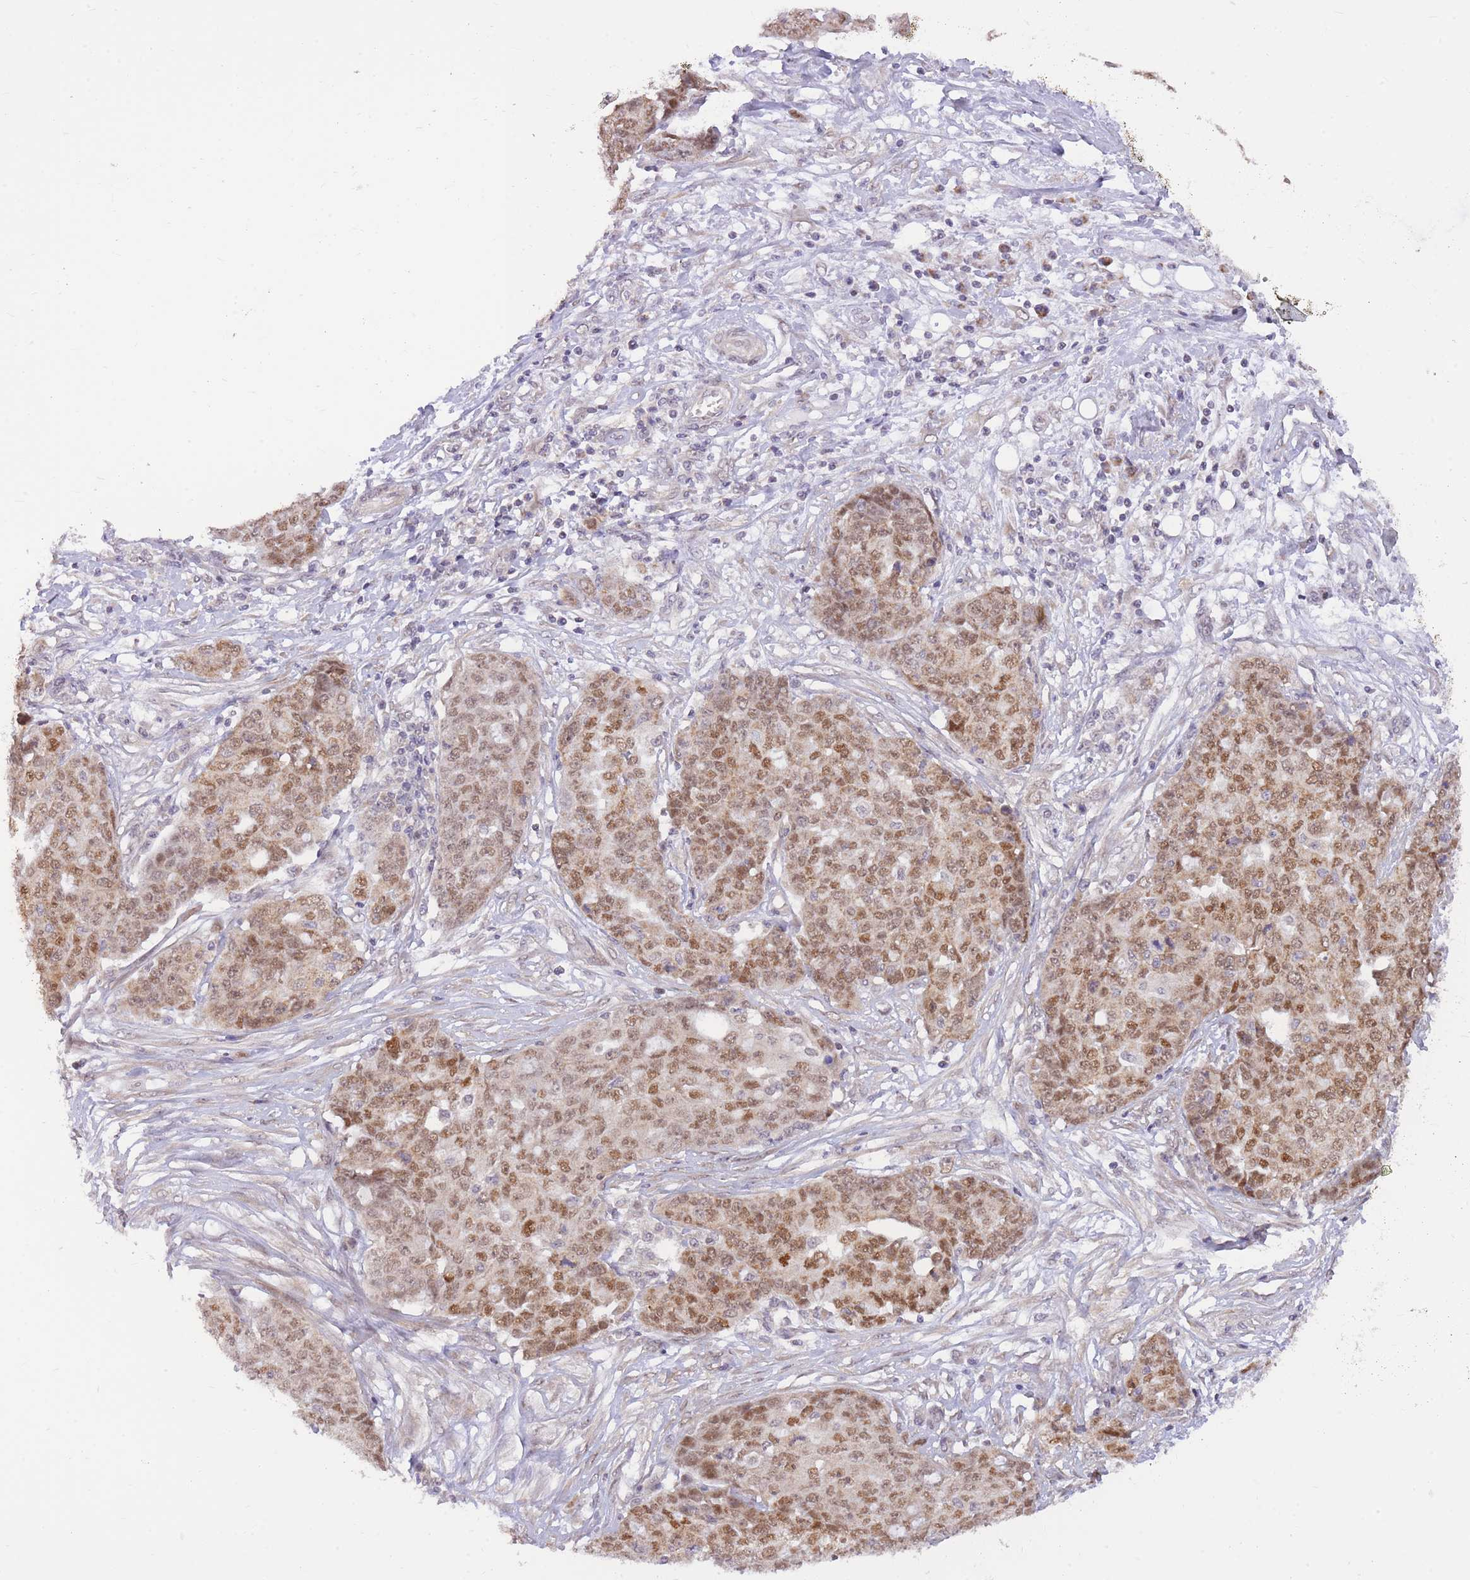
{"staining": {"intensity": "moderate", "quantity": ">75%", "location": "nuclear"}, "tissue": "ovarian cancer", "cell_type": "Tumor cells", "image_type": "cancer", "snomed": [{"axis": "morphology", "description": "Cystadenocarcinoma, serous, NOS"}, {"axis": "topography", "description": "Soft tissue"}, {"axis": "topography", "description": "Ovary"}], "caption": "Ovarian serous cystadenocarcinoma stained with a brown dye displays moderate nuclear positive staining in approximately >75% of tumor cells.", "gene": "MINDY2", "patient": {"sex": "female", "age": 57}}